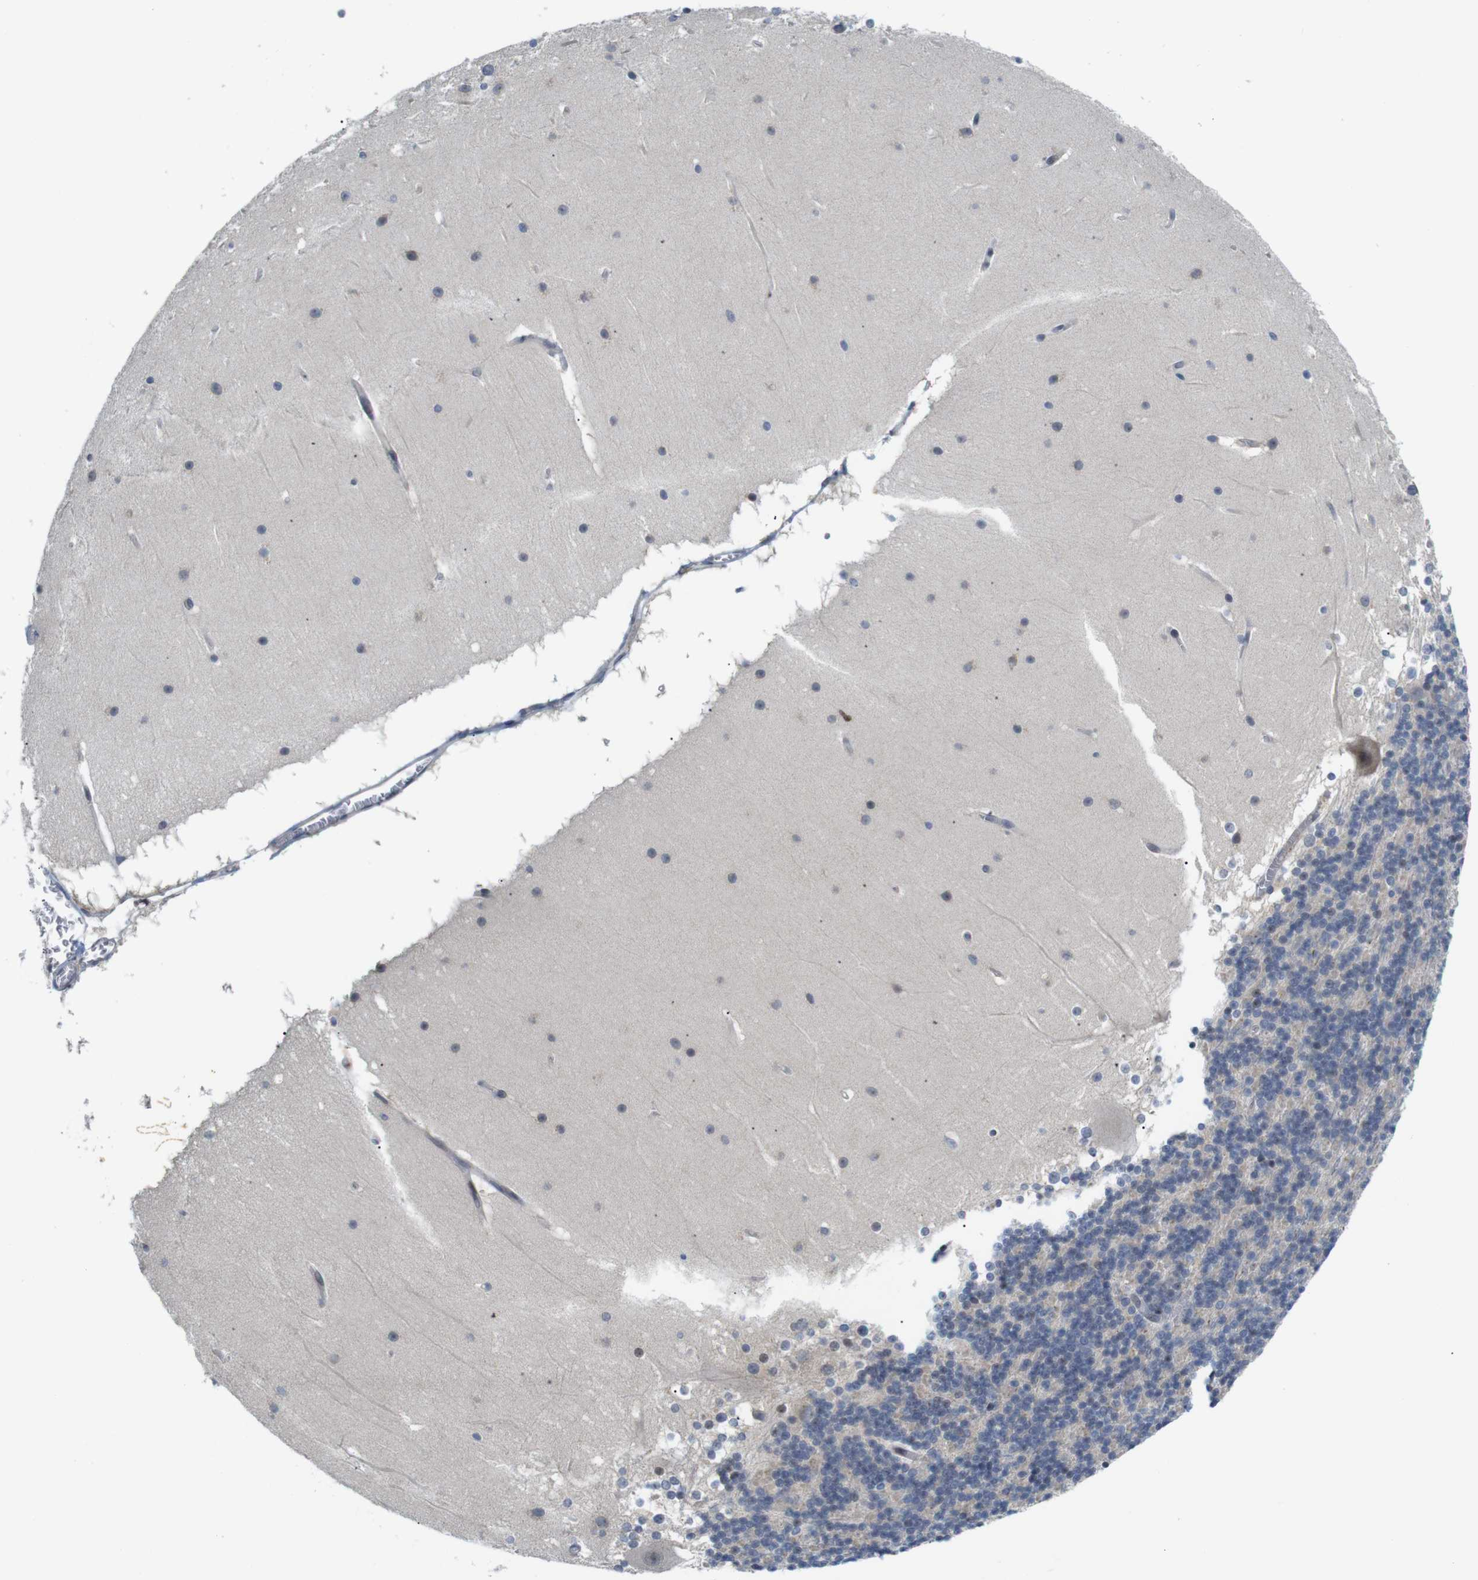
{"staining": {"intensity": "moderate", "quantity": "<25%", "location": "nuclear"}, "tissue": "cerebellum", "cell_type": "Cells in granular layer", "image_type": "normal", "snomed": [{"axis": "morphology", "description": "Normal tissue, NOS"}, {"axis": "topography", "description": "Cerebellum"}], "caption": "Brown immunohistochemical staining in unremarkable cerebellum reveals moderate nuclear staining in about <25% of cells in granular layer. (brown staining indicates protein expression, while blue staining denotes nuclei).", "gene": "MBD1", "patient": {"sex": "female", "age": 19}}